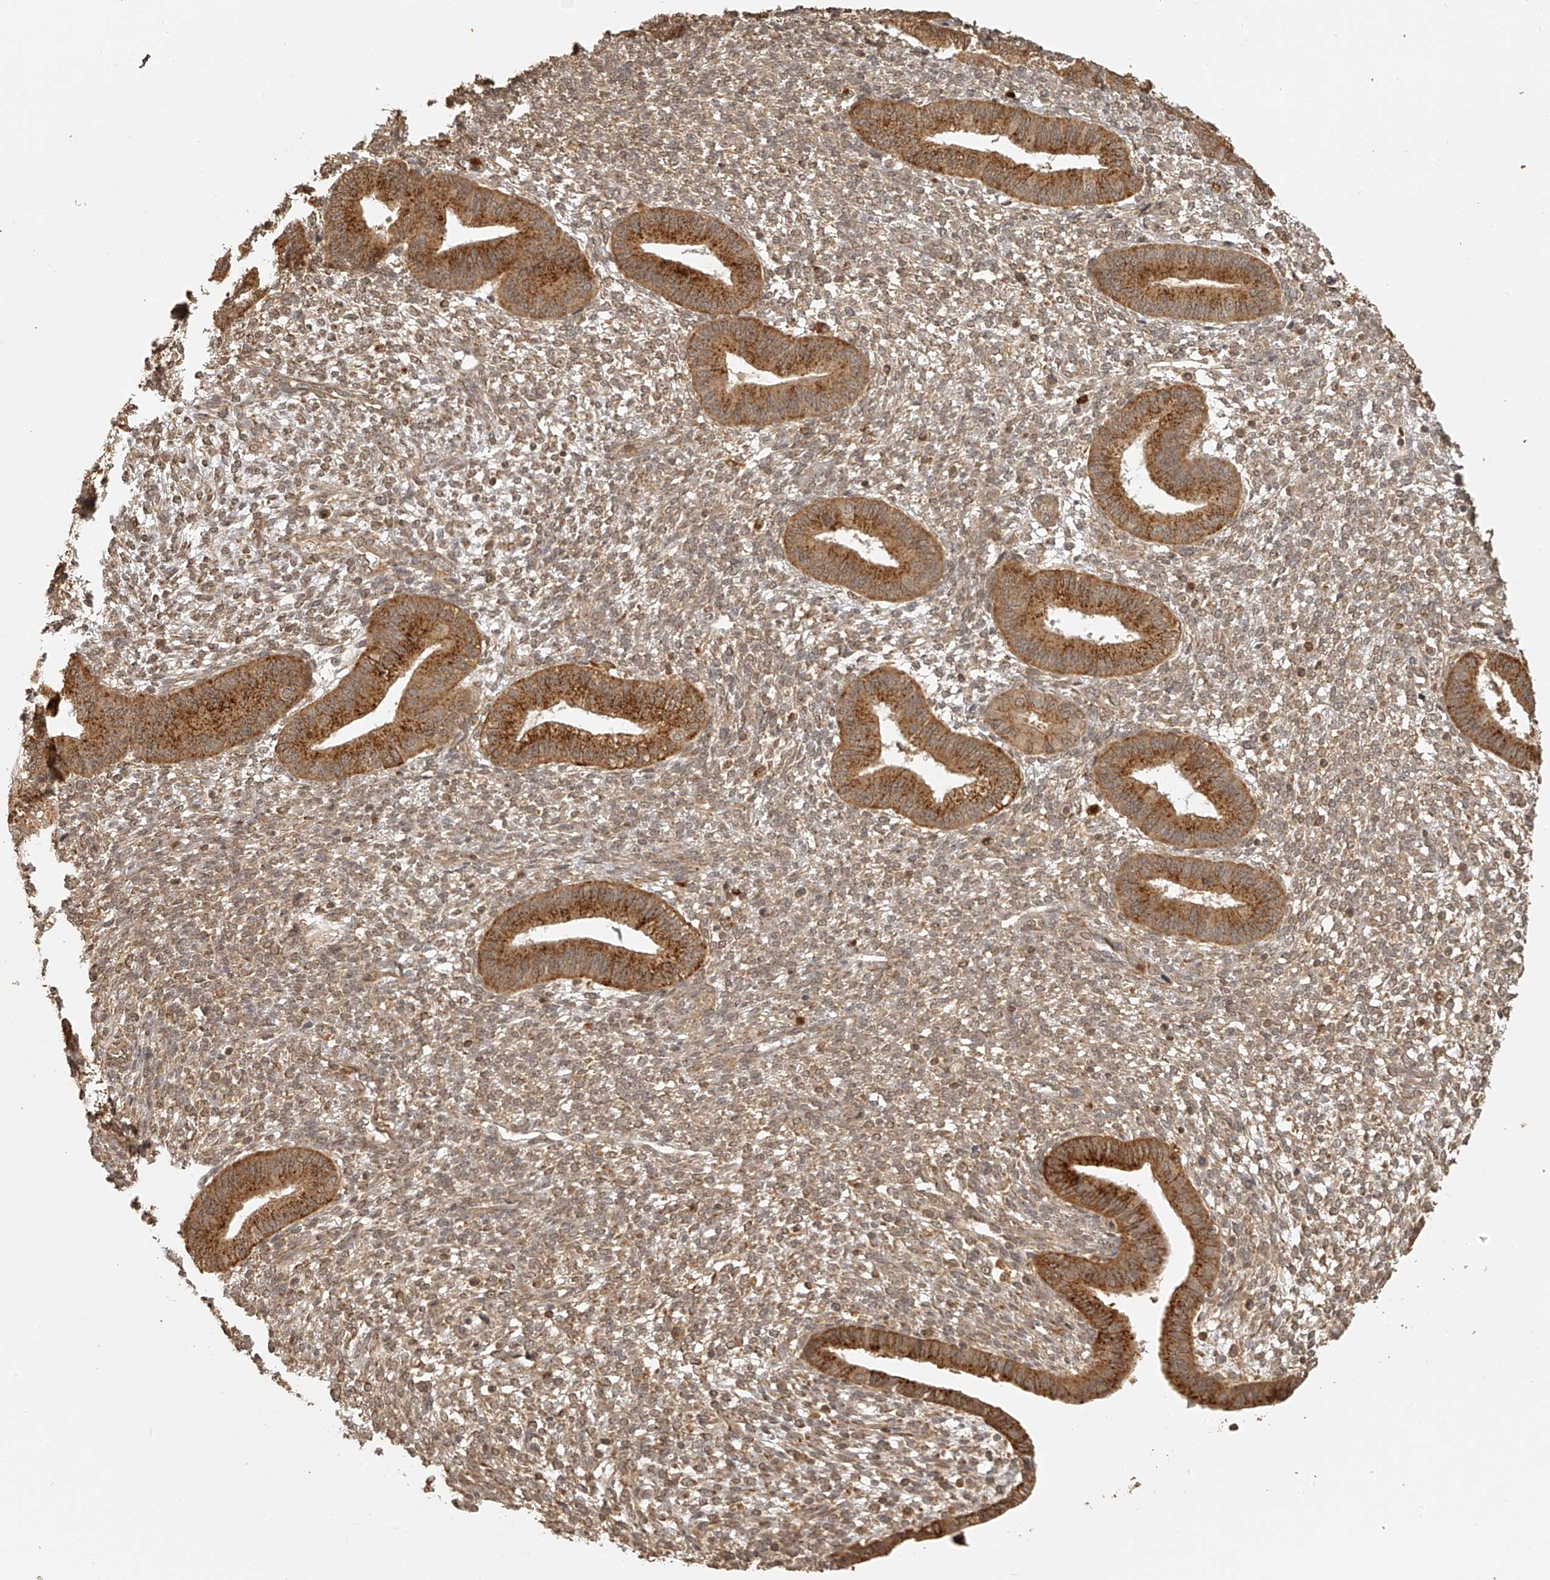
{"staining": {"intensity": "weak", "quantity": ">75%", "location": "cytoplasmic/membranous"}, "tissue": "endometrium", "cell_type": "Cells in endometrial stroma", "image_type": "normal", "snomed": [{"axis": "morphology", "description": "Normal tissue, NOS"}, {"axis": "topography", "description": "Endometrium"}], "caption": "A photomicrograph showing weak cytoplasmic/membranous staining in approximately >75% of cells in endometrial stroma in unremarkable endometrium, as visualized by brown immunohistochemical staining.", "gene": "BCL2L11", "patient": {"sex": "female", "age": 46}}